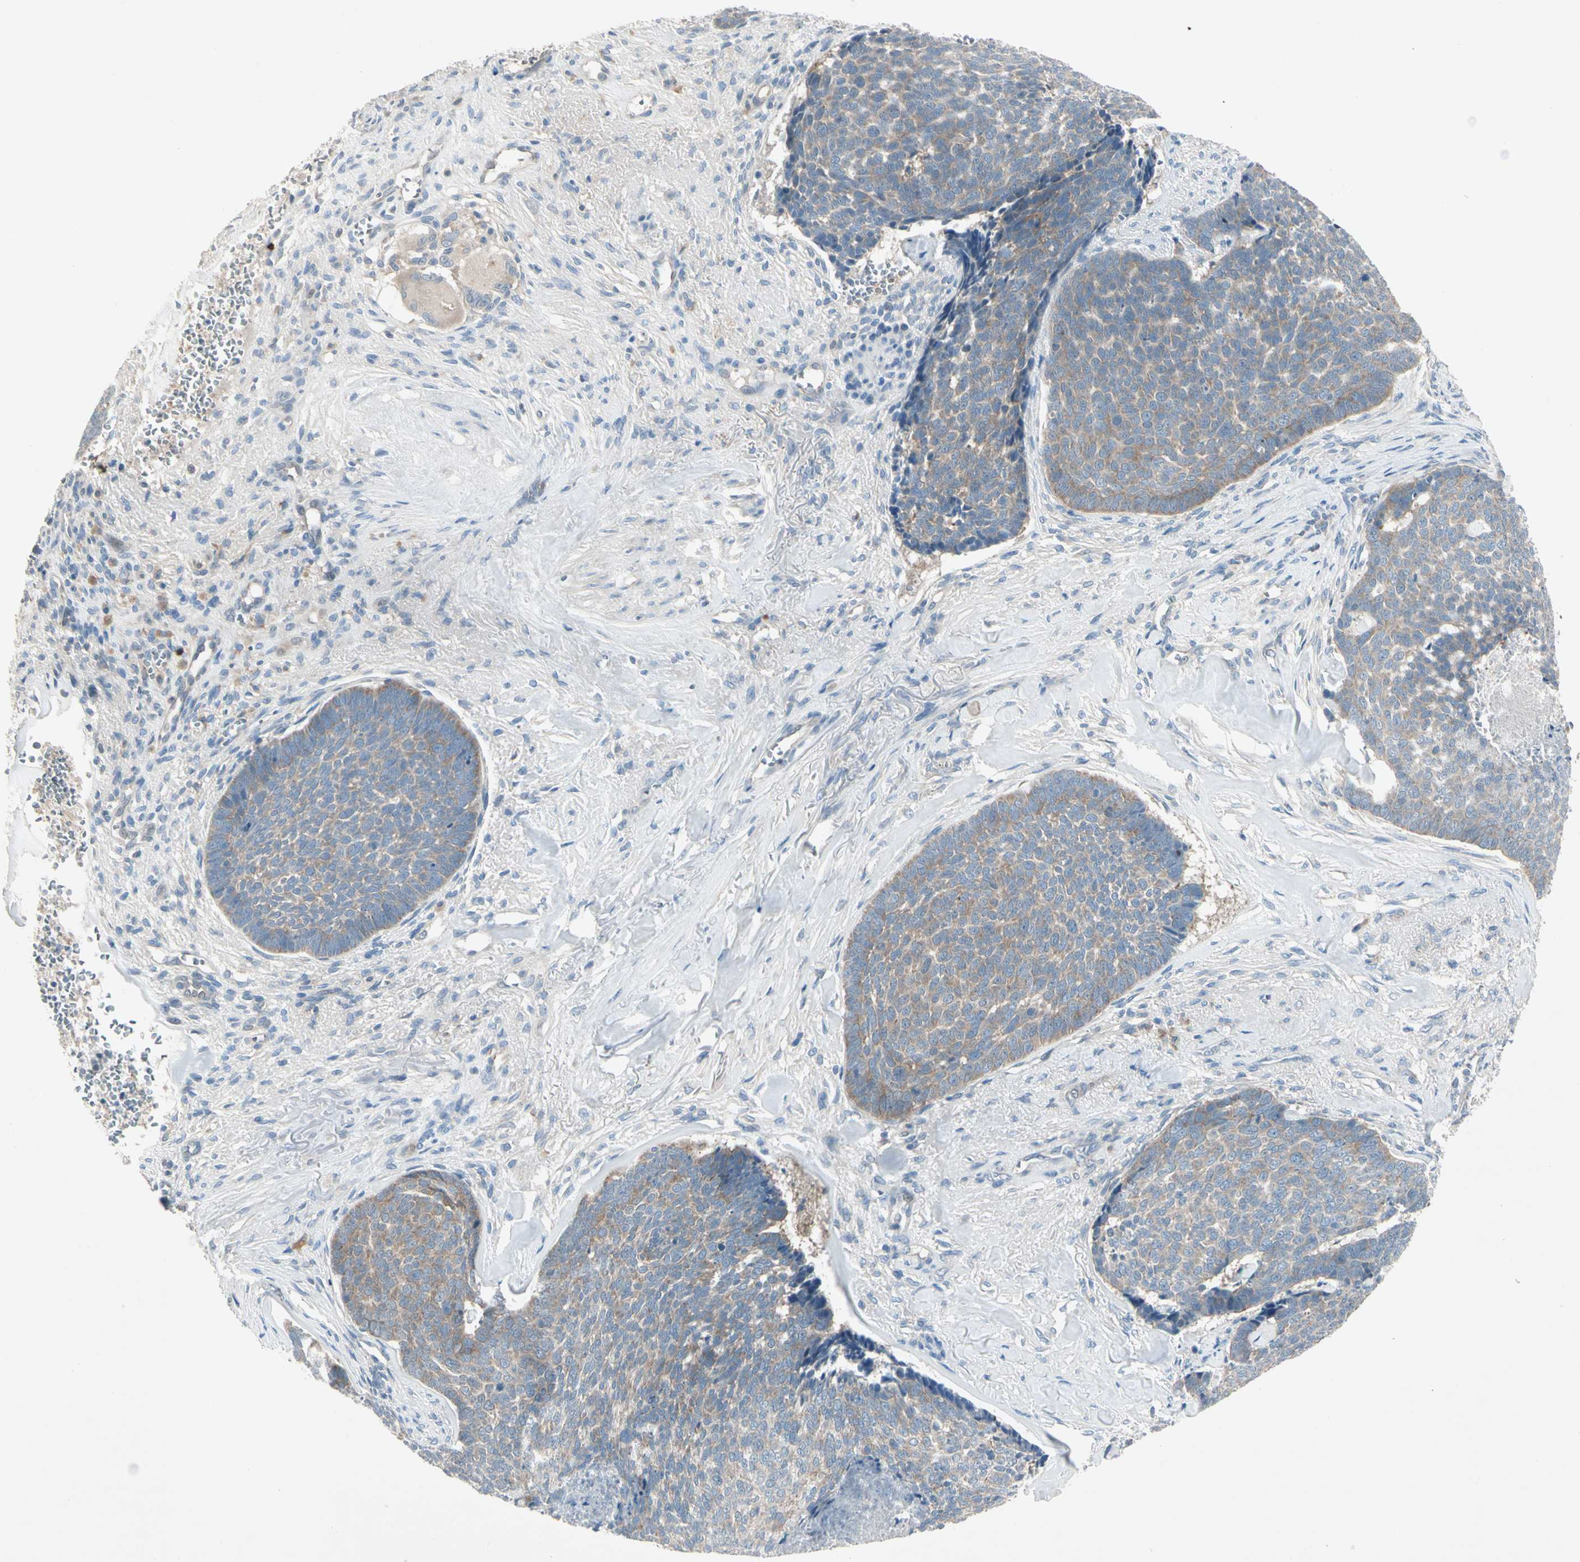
{"staining": {"intensity": "moderate", "quantity": ">75%", "location": "cytoplasmic/membranous"}, "tissue": "skin cancer", "cell_type": "Tumor cells", "image_type": "cancer", "snomed": [{"axis": "morphology", "description": "Basal cell carcinoma"}, {"axis": "topography", "description": "Skin"}], "caption": "High-power microscopy captured an IHC photomicrograph of skin basal cell carcinoma, revealing moderate cytoplasmic/membranous staining in approximately >75% of tumor cells.", "gene": "IL1R1", "patient": {"sex": "male", "age": 84}}